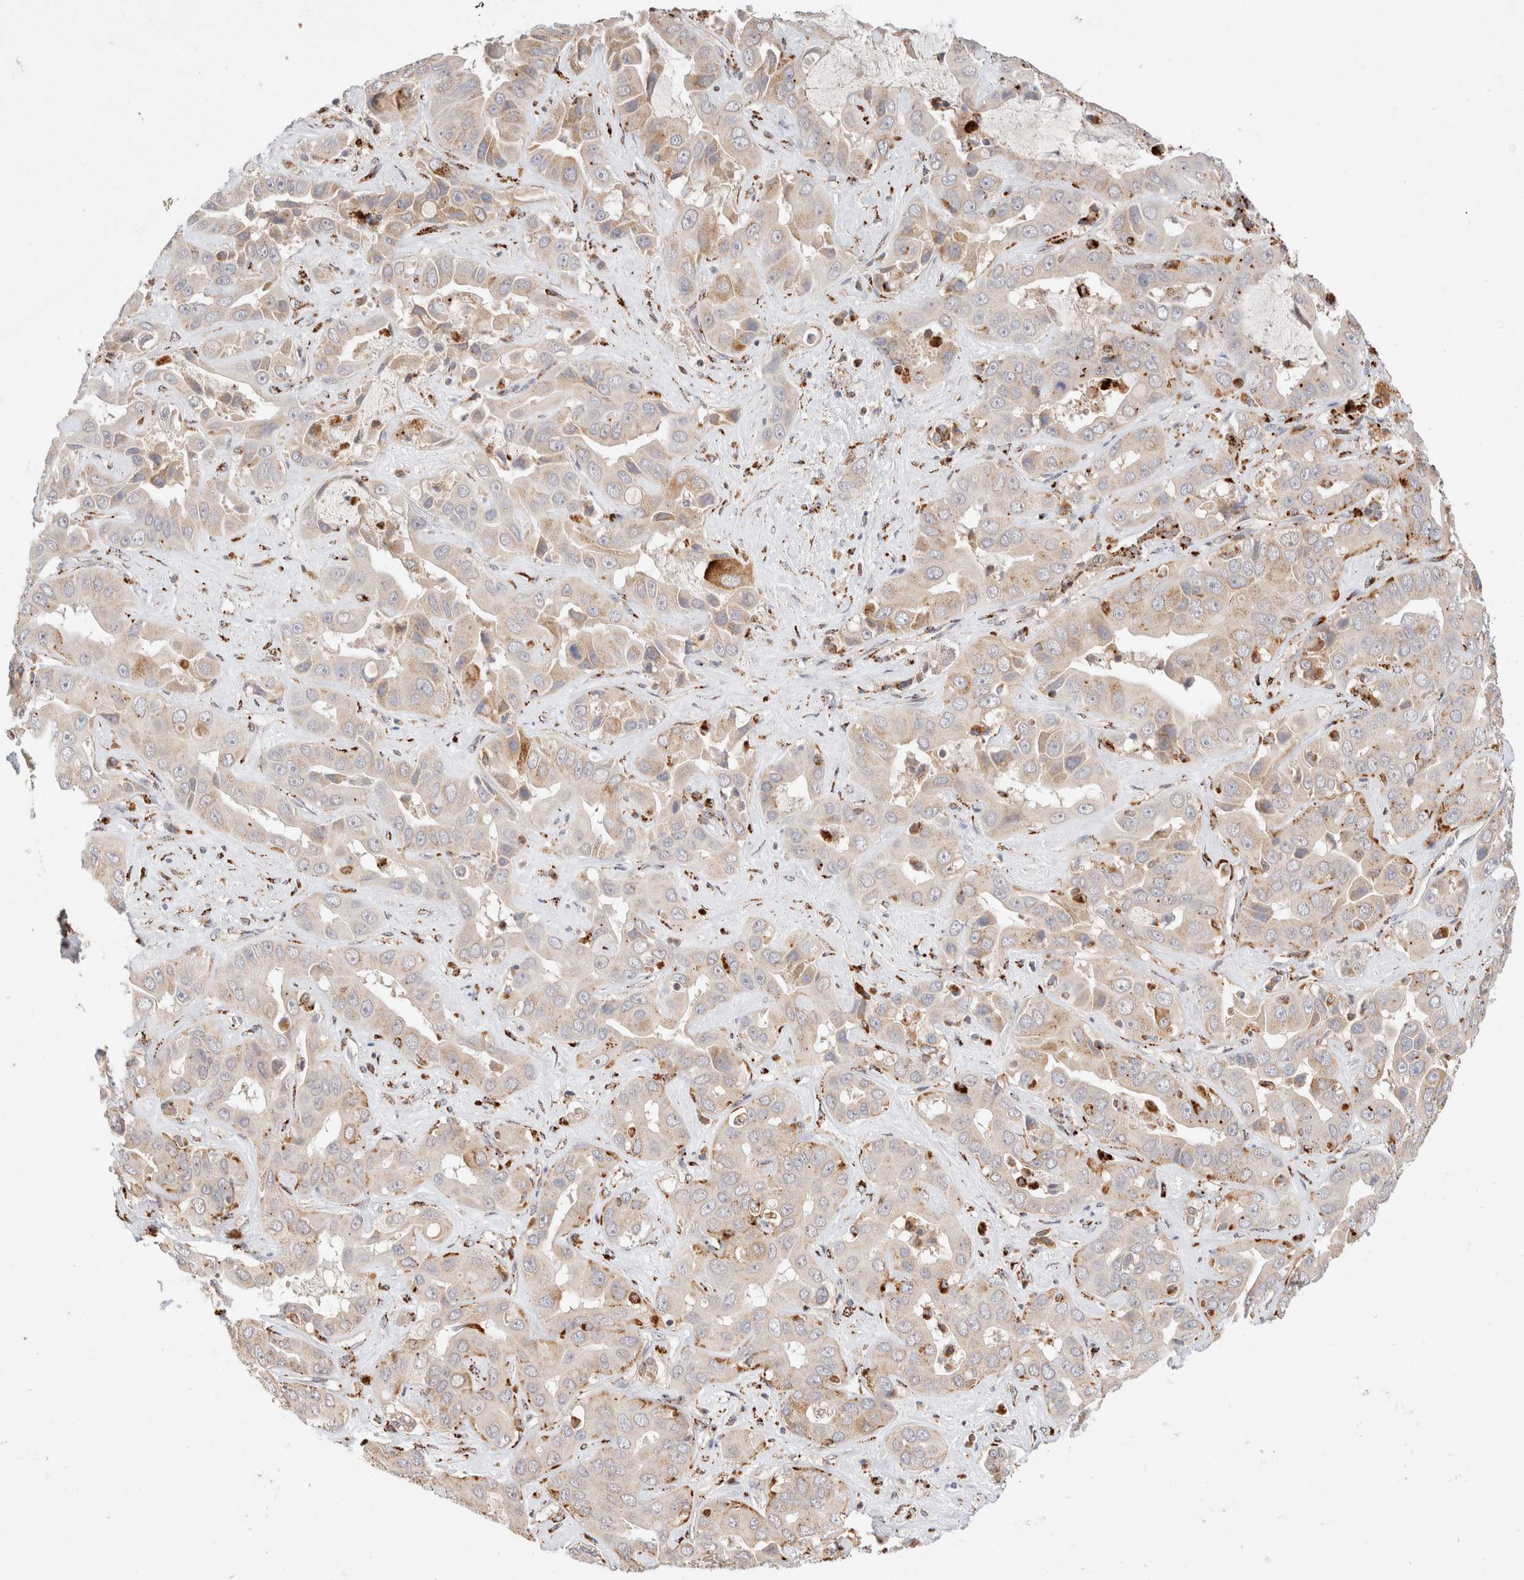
{"staining": {"intensity": "moderate", "quantity": "<25%", "location": "cytoplasmic/membranous"}, "tissue": "liver cancer", "cell_type": "Tumor cells", "image_type": "cancer", "snomed": [{"axis": "morphology", "description": "Cholangiocarcinoma"}, {"axis": "topography", "description": "Liver"}], "caption": "Cholangiocarcinoma (liver) was stained to show a protein in brown. There is low levels of moderate cytoplasmic/membranous positivity in approximately <25% of tumor cells. The staining is performed using DAB (3,3'-diaminobenzidine) brown chromogen to label protein expression. The nuclei are counter-stained blue using hematoxylin.", "gene": "RABEPK", "patient": {"sex": "female", "age": 52}}